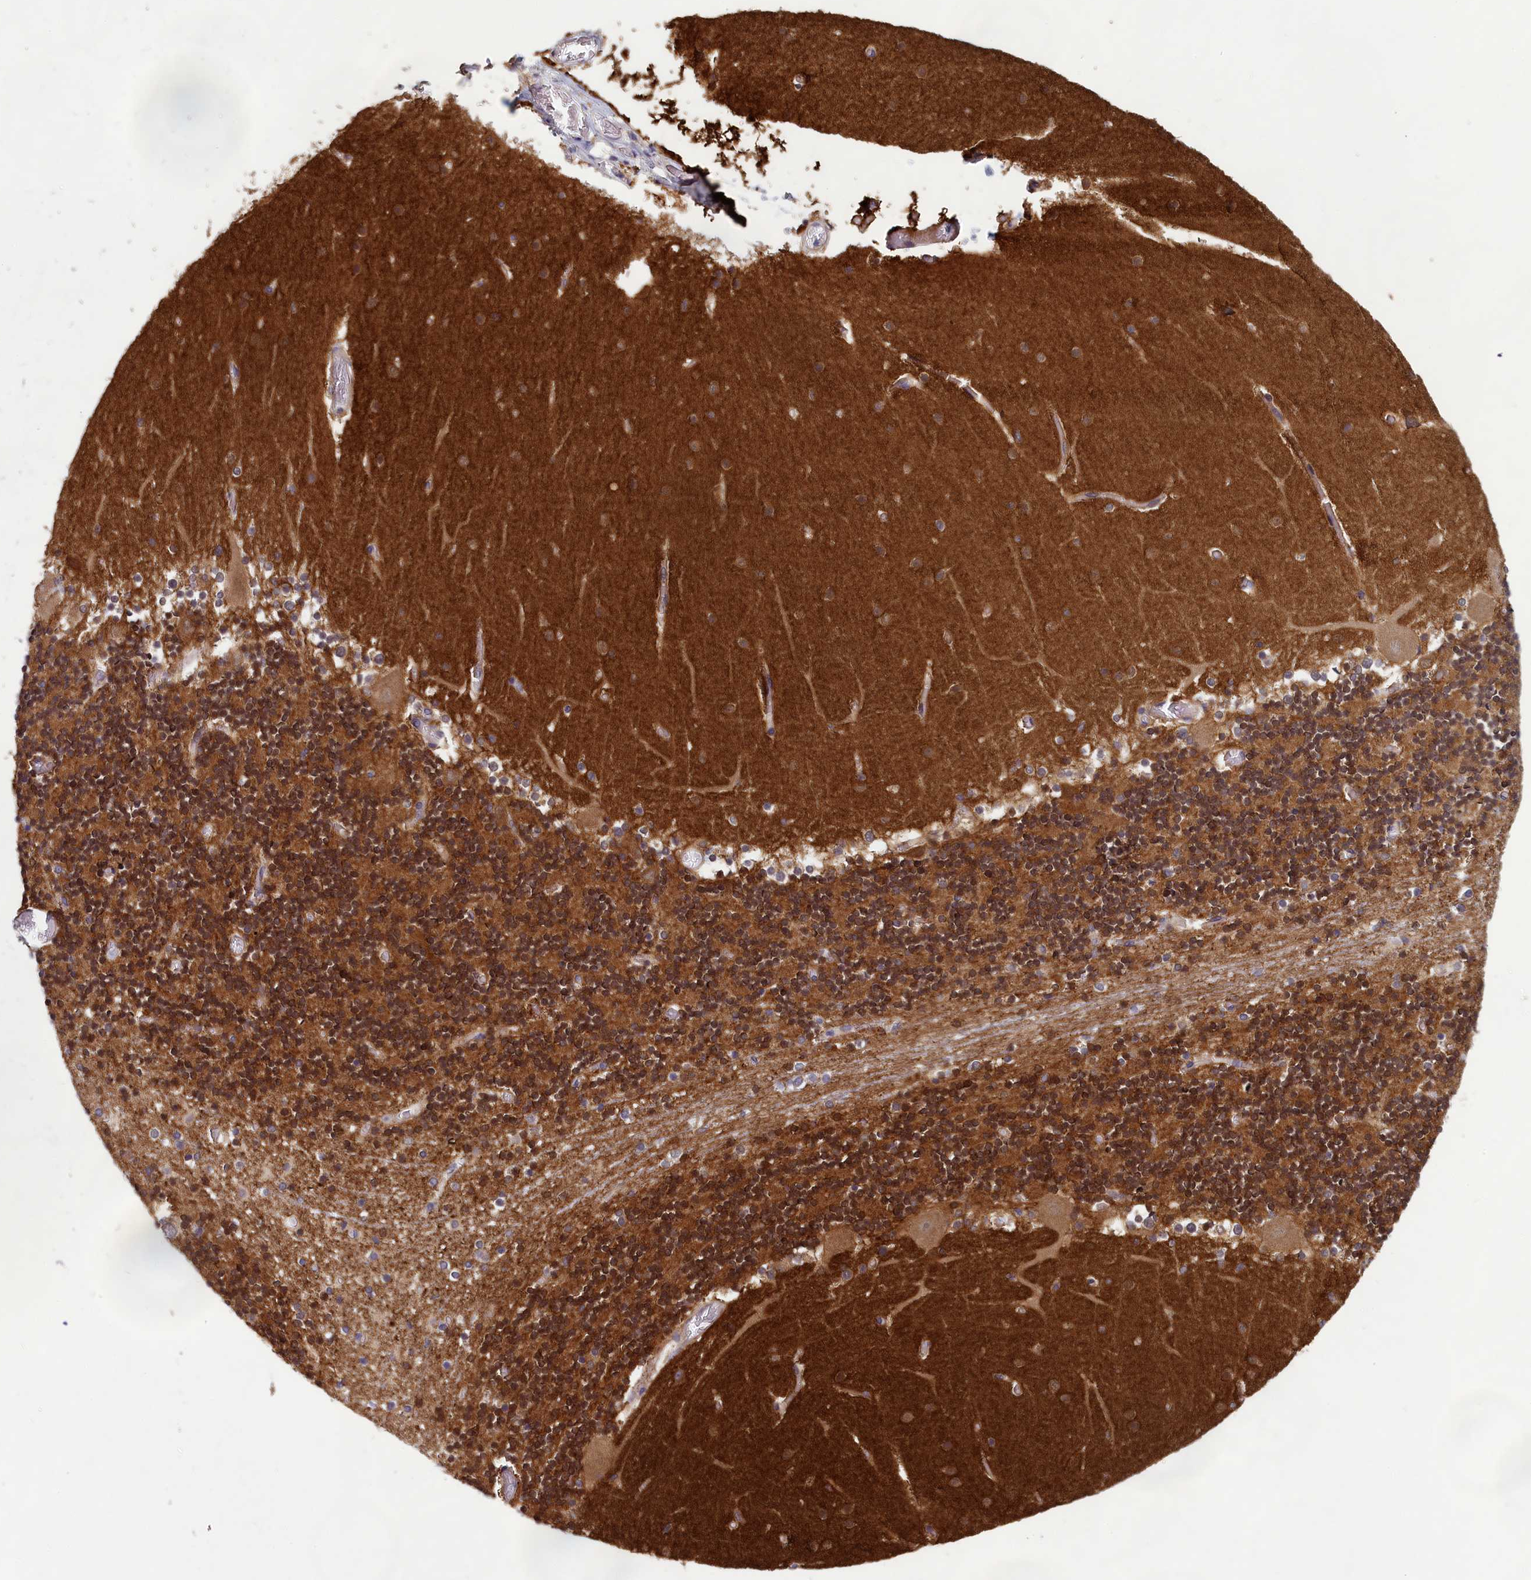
{"staining": {"intensity": "moderate", "quantity": ">75%", "location": "cytoplasmic/membranous,nuclear"}, "tissue": "cerebellum", "cell_type": "Cells in granular layer", "image_type": "normal", "snomed": [{"axis": "morphology", "description": "Normal tissue, NOS"}, {"axis": "topography", "description": "Cerebellum"}], "caption": "Immunohistochemistry staining of normal cerebellum, which reveals medium levels of moderate cytoplasmic/membranous,nuclear positivity in approximately >75% of cells in granular layer indicating moderate cytoplasmic/membranous,nuclear protein positivity. The staining was performed using DAB (brown) for protein detection and nuclei were counterstained in hematoxylin (blue).", "gene": "HECA", "patient": {"sex": "female", "age": 28}}